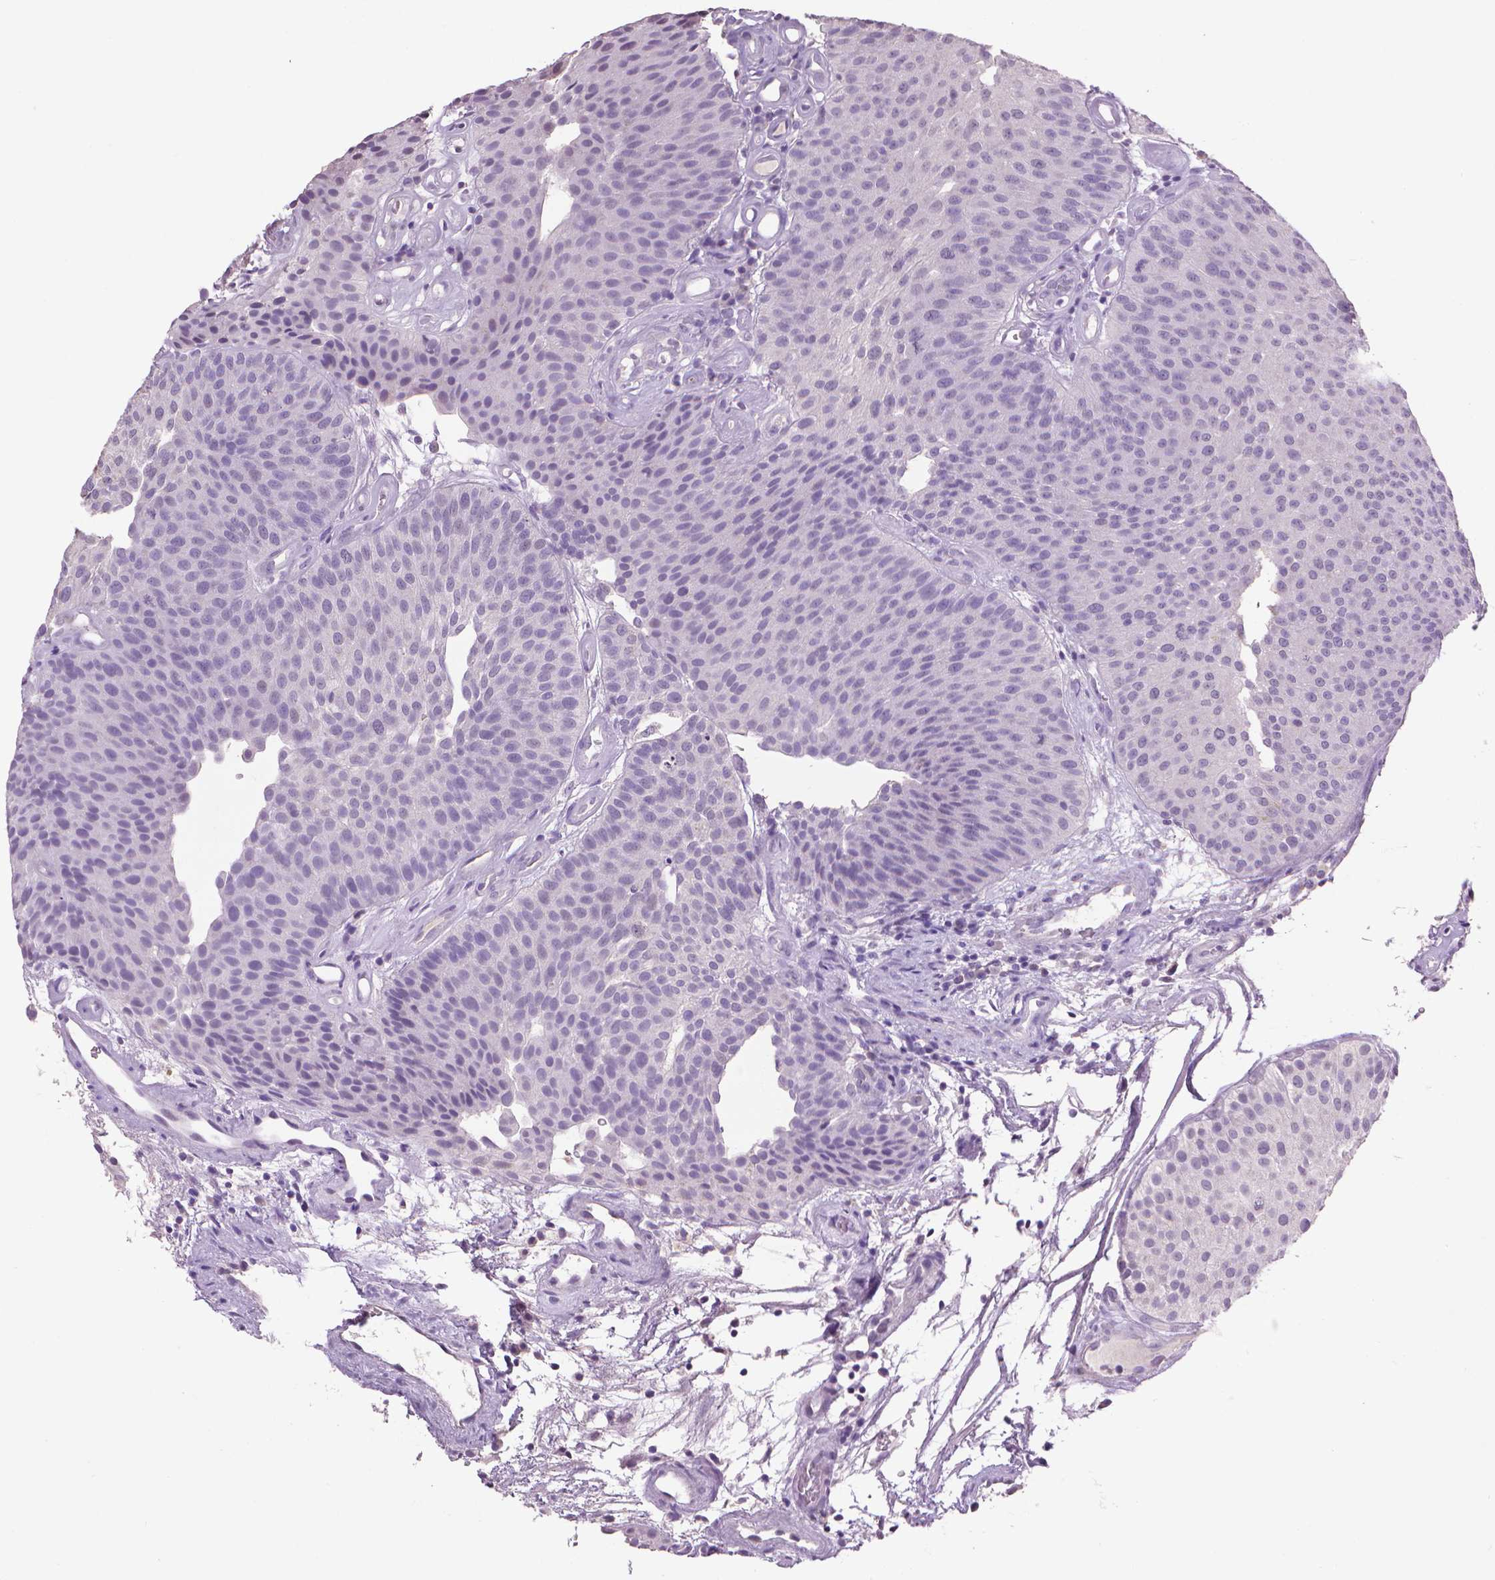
{"staining": {"intensity": "negative", "quantity": "none", "location": "none"}, "tissue": "urothelial cancer", "cell_type": "Tumor cells", "image_type": "cancer", "snomed": [{"axis": "morphology", "description": "Urothelial carcinoma, Low grade"}, {"axis": "topography", "description": "Urinary bladder"}], "caption": "A histopathology image of human urothelial cancer is negative for staining in tumor cells.", "gene": "CDKN2D", "patient": {"sex": "female", "age": 87}}